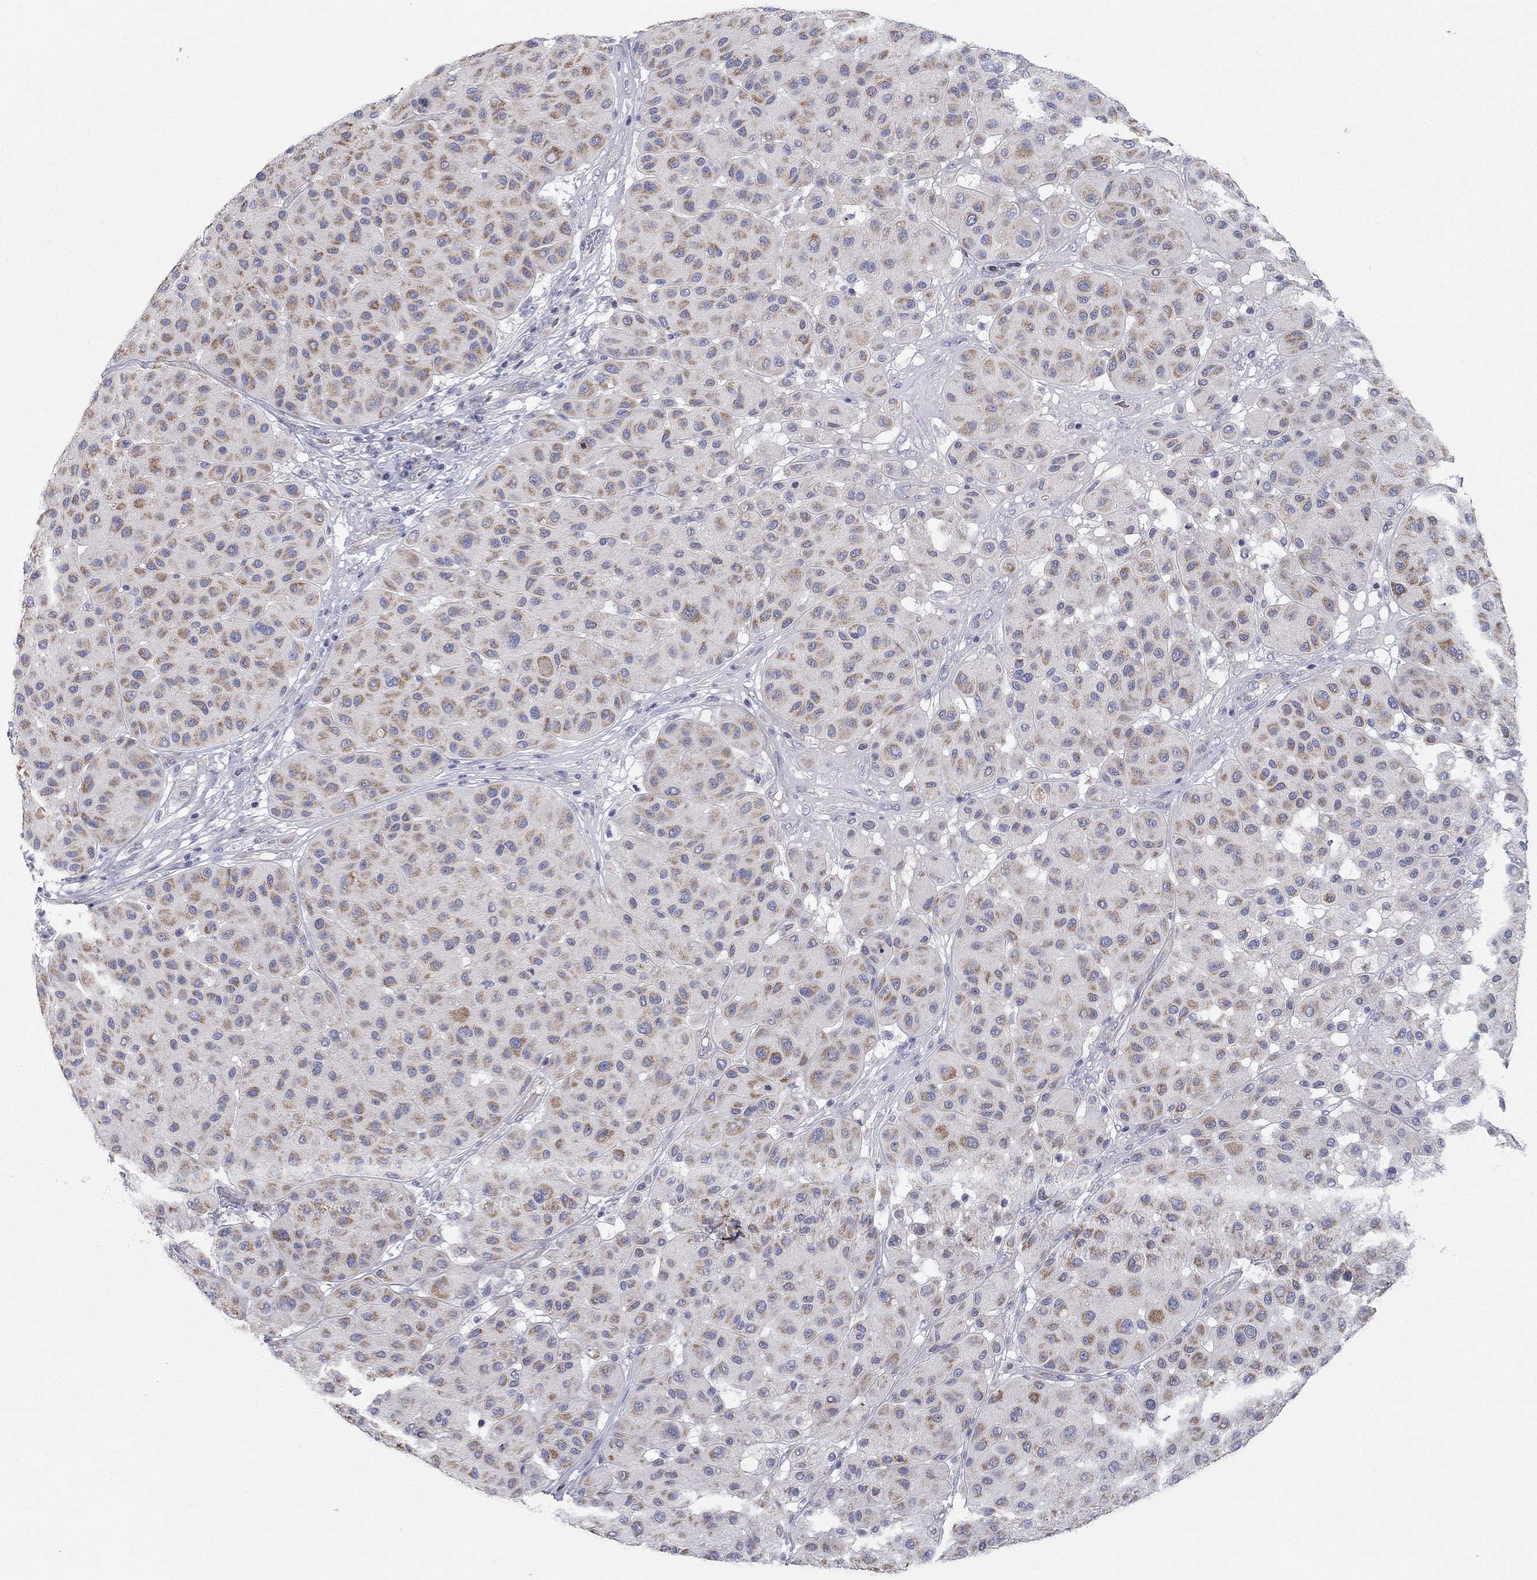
{"staining": {"intensity": "moderate", "quantity": ">75%", "location": "cytoplasmic/membranous"}, "tissue": "melanoma", "cell_type": "Tumor cells", "image_type": "cancer", "snomed": [{"axis": "morphology", "description": "Malignant melanoma, Metastatic site"}, {"axis": "topography", "description": "Smooth muscle"}], "caption": "About >75% of tumor cells in human melanoma display moderate cytoplasmic/membranous protein expression as visualized by brown immunohistochemical staining.", "gene": "RCAN1", "patient": {"sex": "male", "age": 41}}